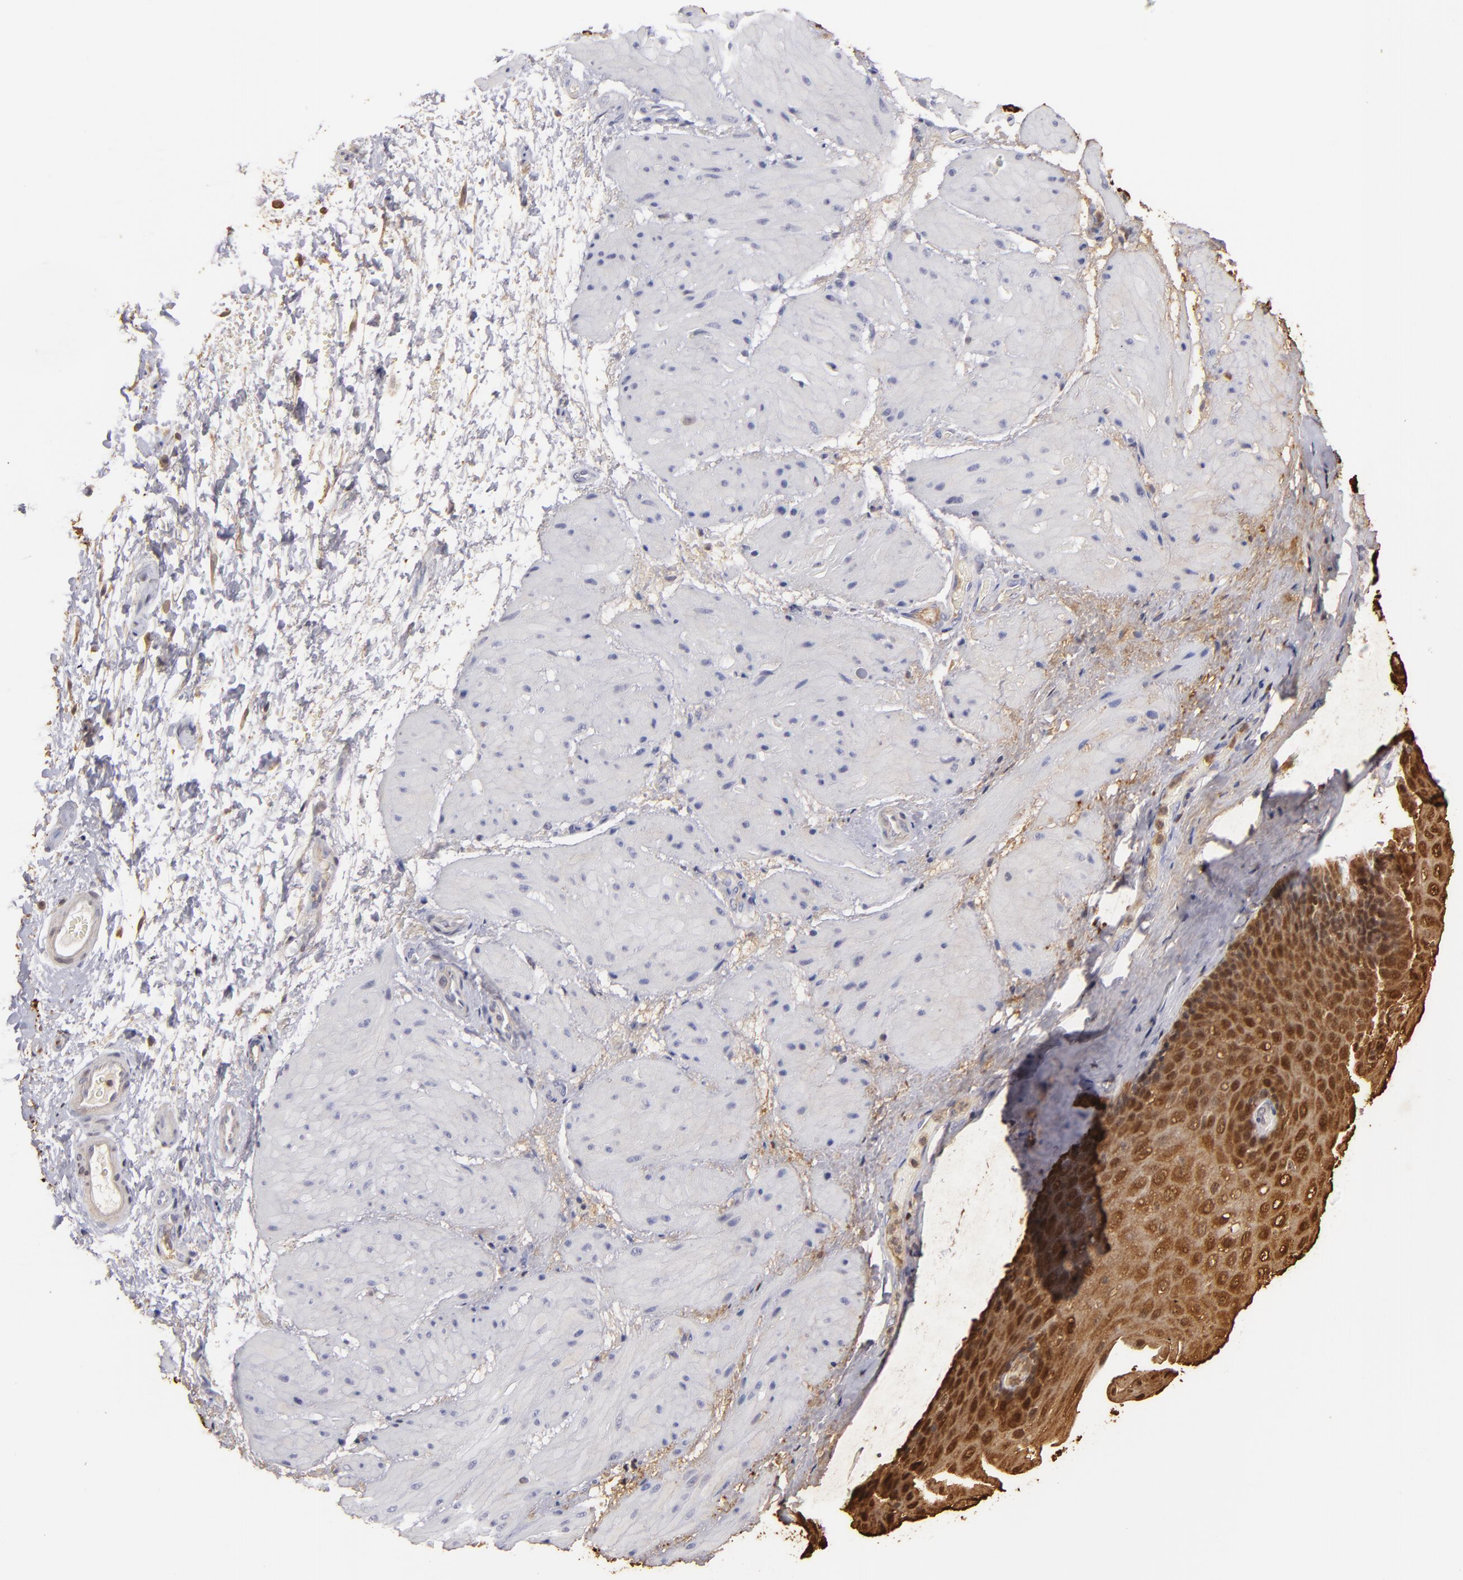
{"staining": {"intensity": "strong", "quantity": ">75%", "location": "cytoplasmic/membranous,nuclear"}, "tissue": "esophagus", "cell_type": "Squamous epithelial cells", "image_type": "normal", "snomed": [{"axis": "morphology", "description": "Normal tissue, NOS"}, {"axis": "topography", "description": "Esophagus"}], "caption": "Strong cytoplasmic/membranous,nuclear expression is identified in approximately >75% of squamous epithelial cells in benign esophagus. (Stains: DAB (3,3'-diaminobenzidine) in brown, nuclei in blue, Microscopy: brightfield microscopy at high magnification).", "gene": "S100A2", "patient": {"sex": "male", "age": 62}}